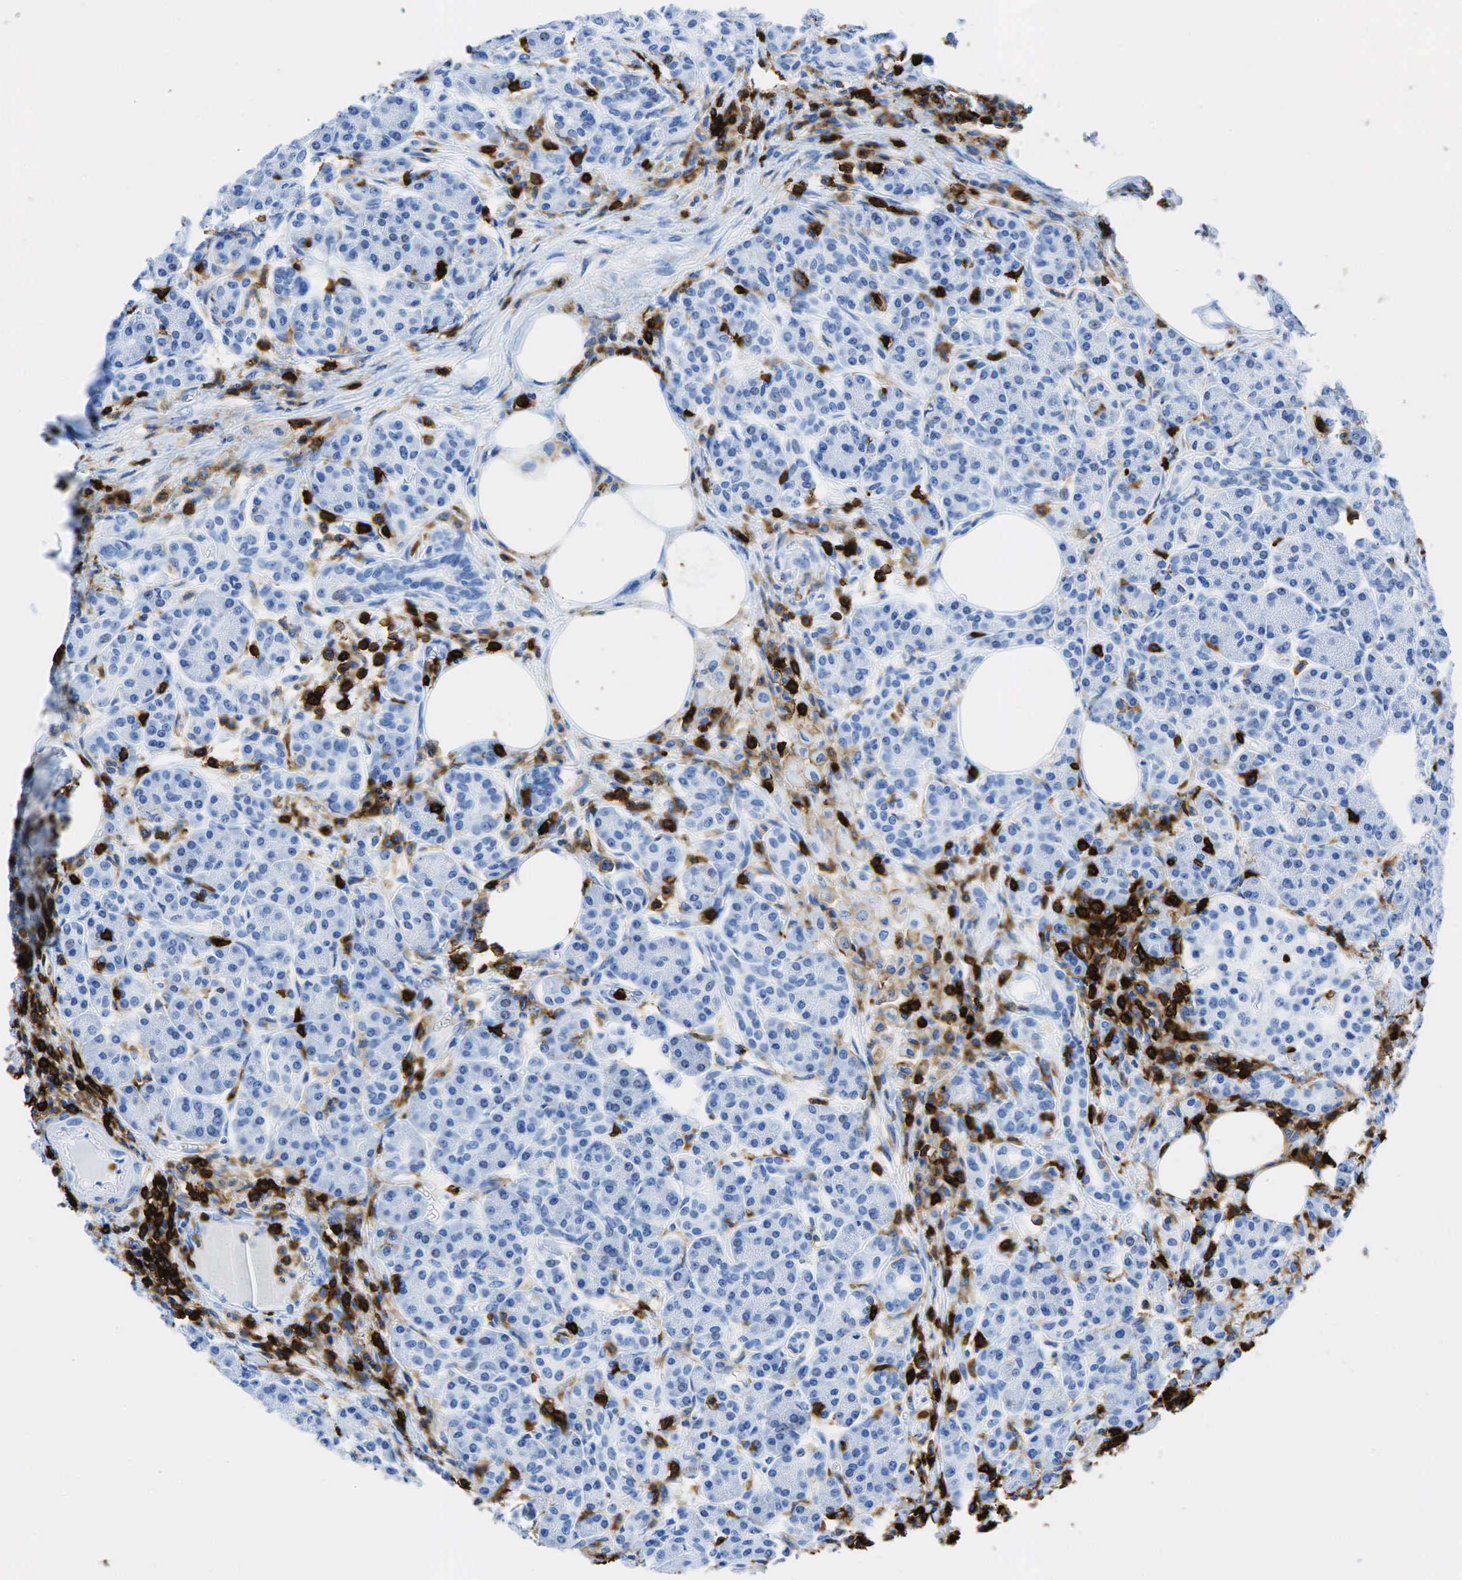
{"staining": {"intensity": "negative", "quantity": "none", "location": "none"}, "tissue": "pancreas", "cell_type": "Exocrine glandular cells", "image_type": "normal", "snomed": [{"axis": "morphology", "description": "Normal tissue, NOS"}, {"axis": "topography", "description": "Pancreas"}], "caption": "An immunohistochemistry (IHC) image of benign pancreas is shown. There is no staining in exocrine glandular cells of pancreas. The staining is performed using DAB brown chromogen with nuclei counter-stained in using hematoxylin.", "gene": "PTPRC", "patient": {"sex": "female", "age": 73}}